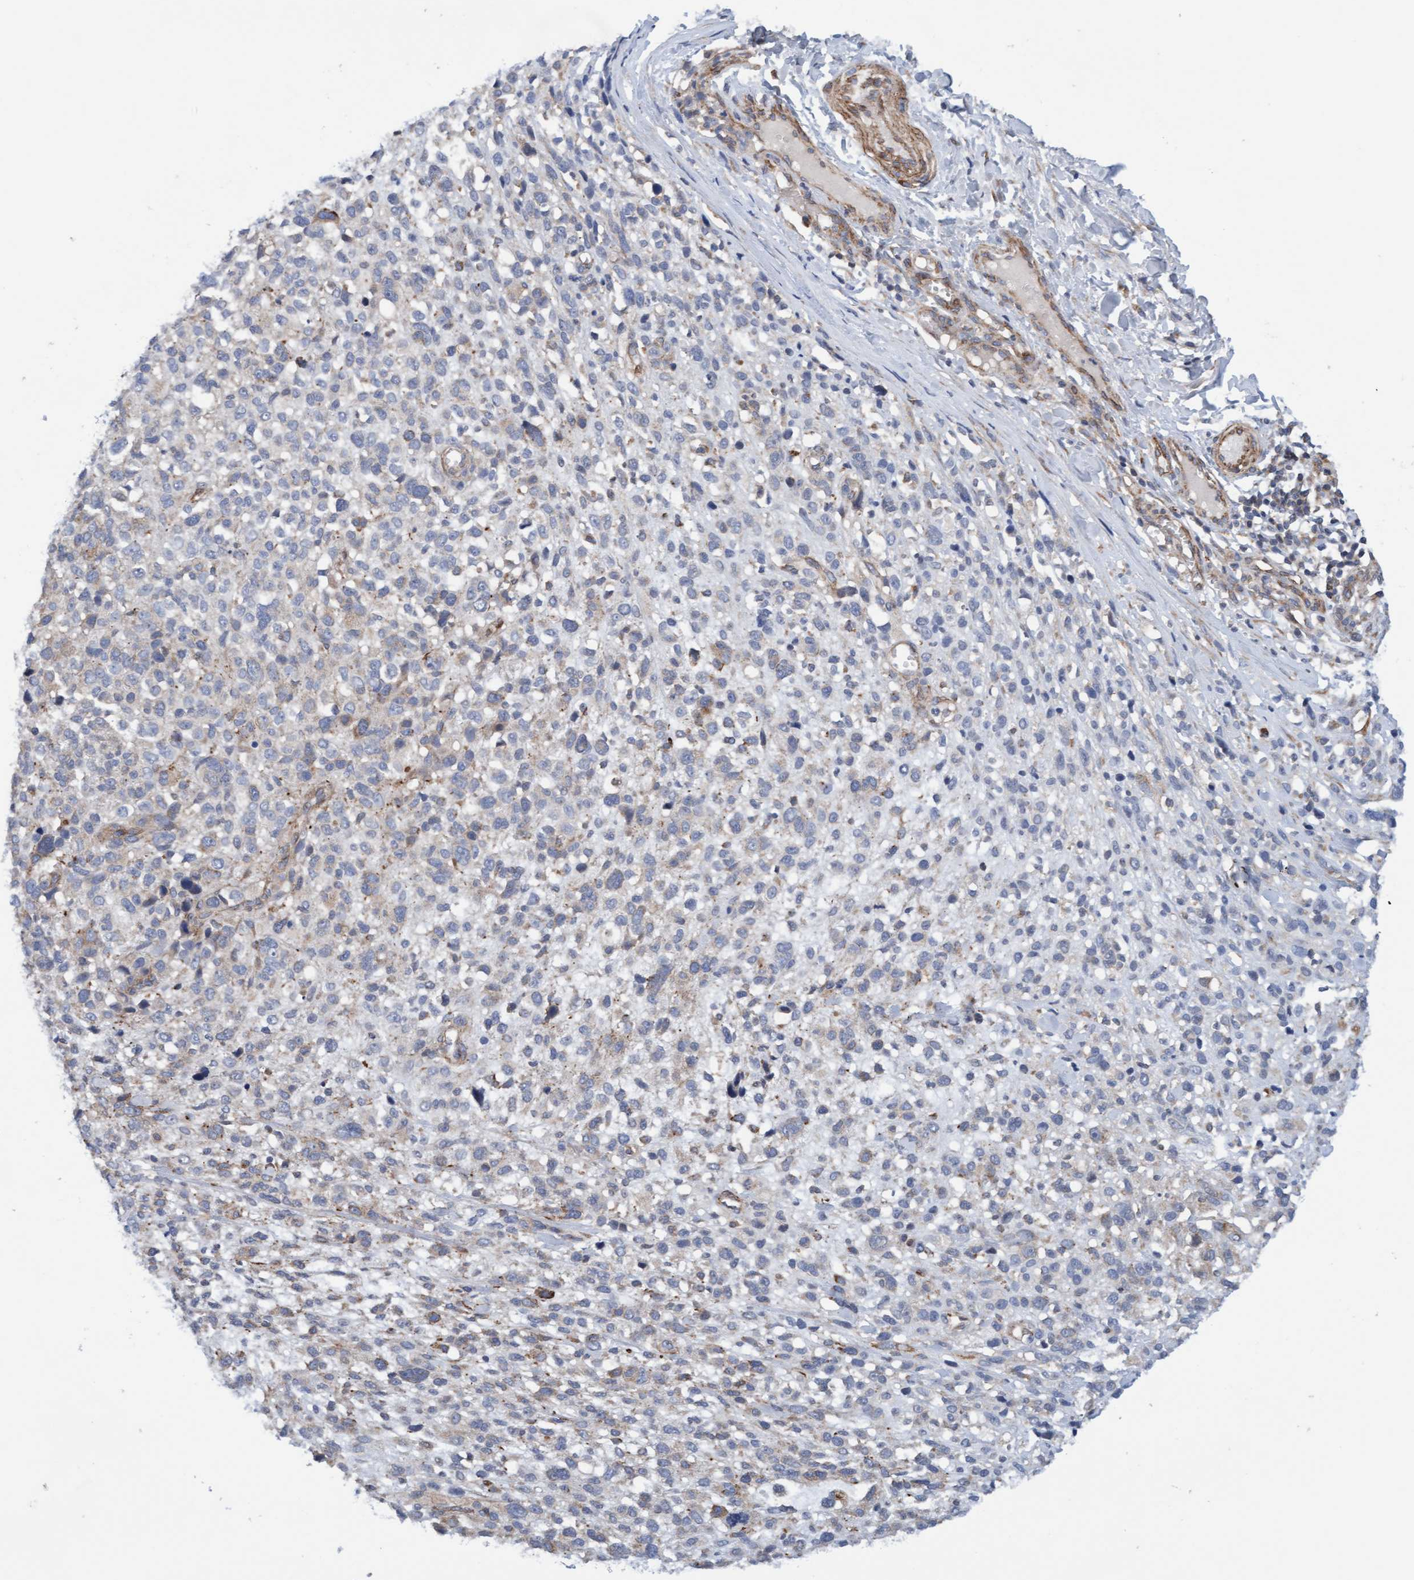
{"staining": {"intensity": "negative", "quantity": "none", "location": "none"}, "tissue": "melanoma", "cell_type": "Tumor cells", "image_type": "cancer", "snomed": [{"axis": "morphology", "description": "Malignant melanoma, NOS"}, {"axis": "topography", "description": "Skin"}], "caption": "Tumor cells show no significant positivity in melanoma. Nuclei are stained in blue.", "gene": "CDK5RAP3", "patient": {"sex": "female", "age": 55}}